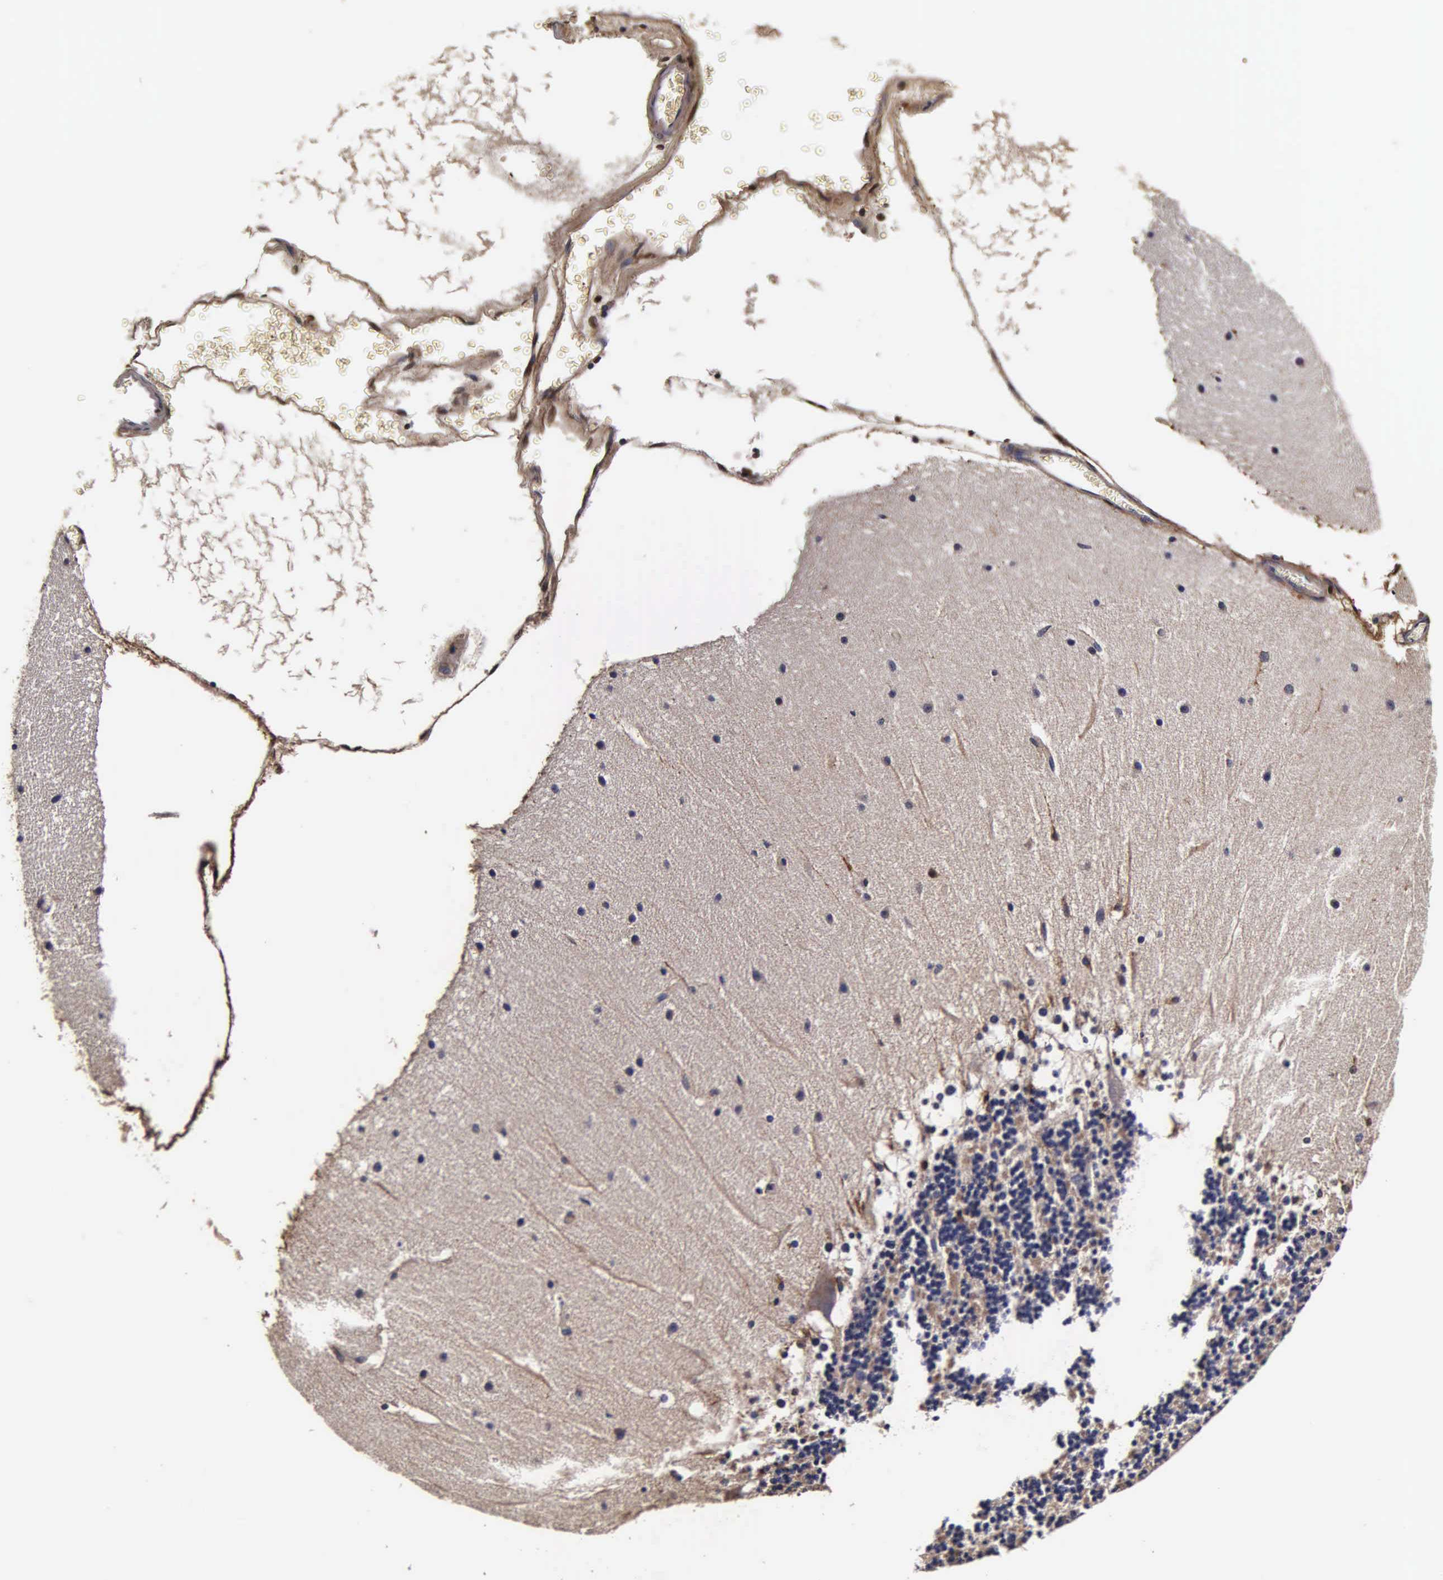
{"staining": {"intensity": "negative", "quantity": "none", "location": "none"}, "tissue": "cerebellum", "cell_type": "Cells in granular layer", "image_type": "normal", "snomed": [{"axis": "morphology", "description": "Normal tissue, NOS"}, {"axis": "topography", "description": "Cerebellum"}], "caption": "Immunohistochemistry of normal cerebellum demonstrates no staining in cells in granular layer.", "gene": "CST3", "patient": {"sex": "female", "age": 19}}